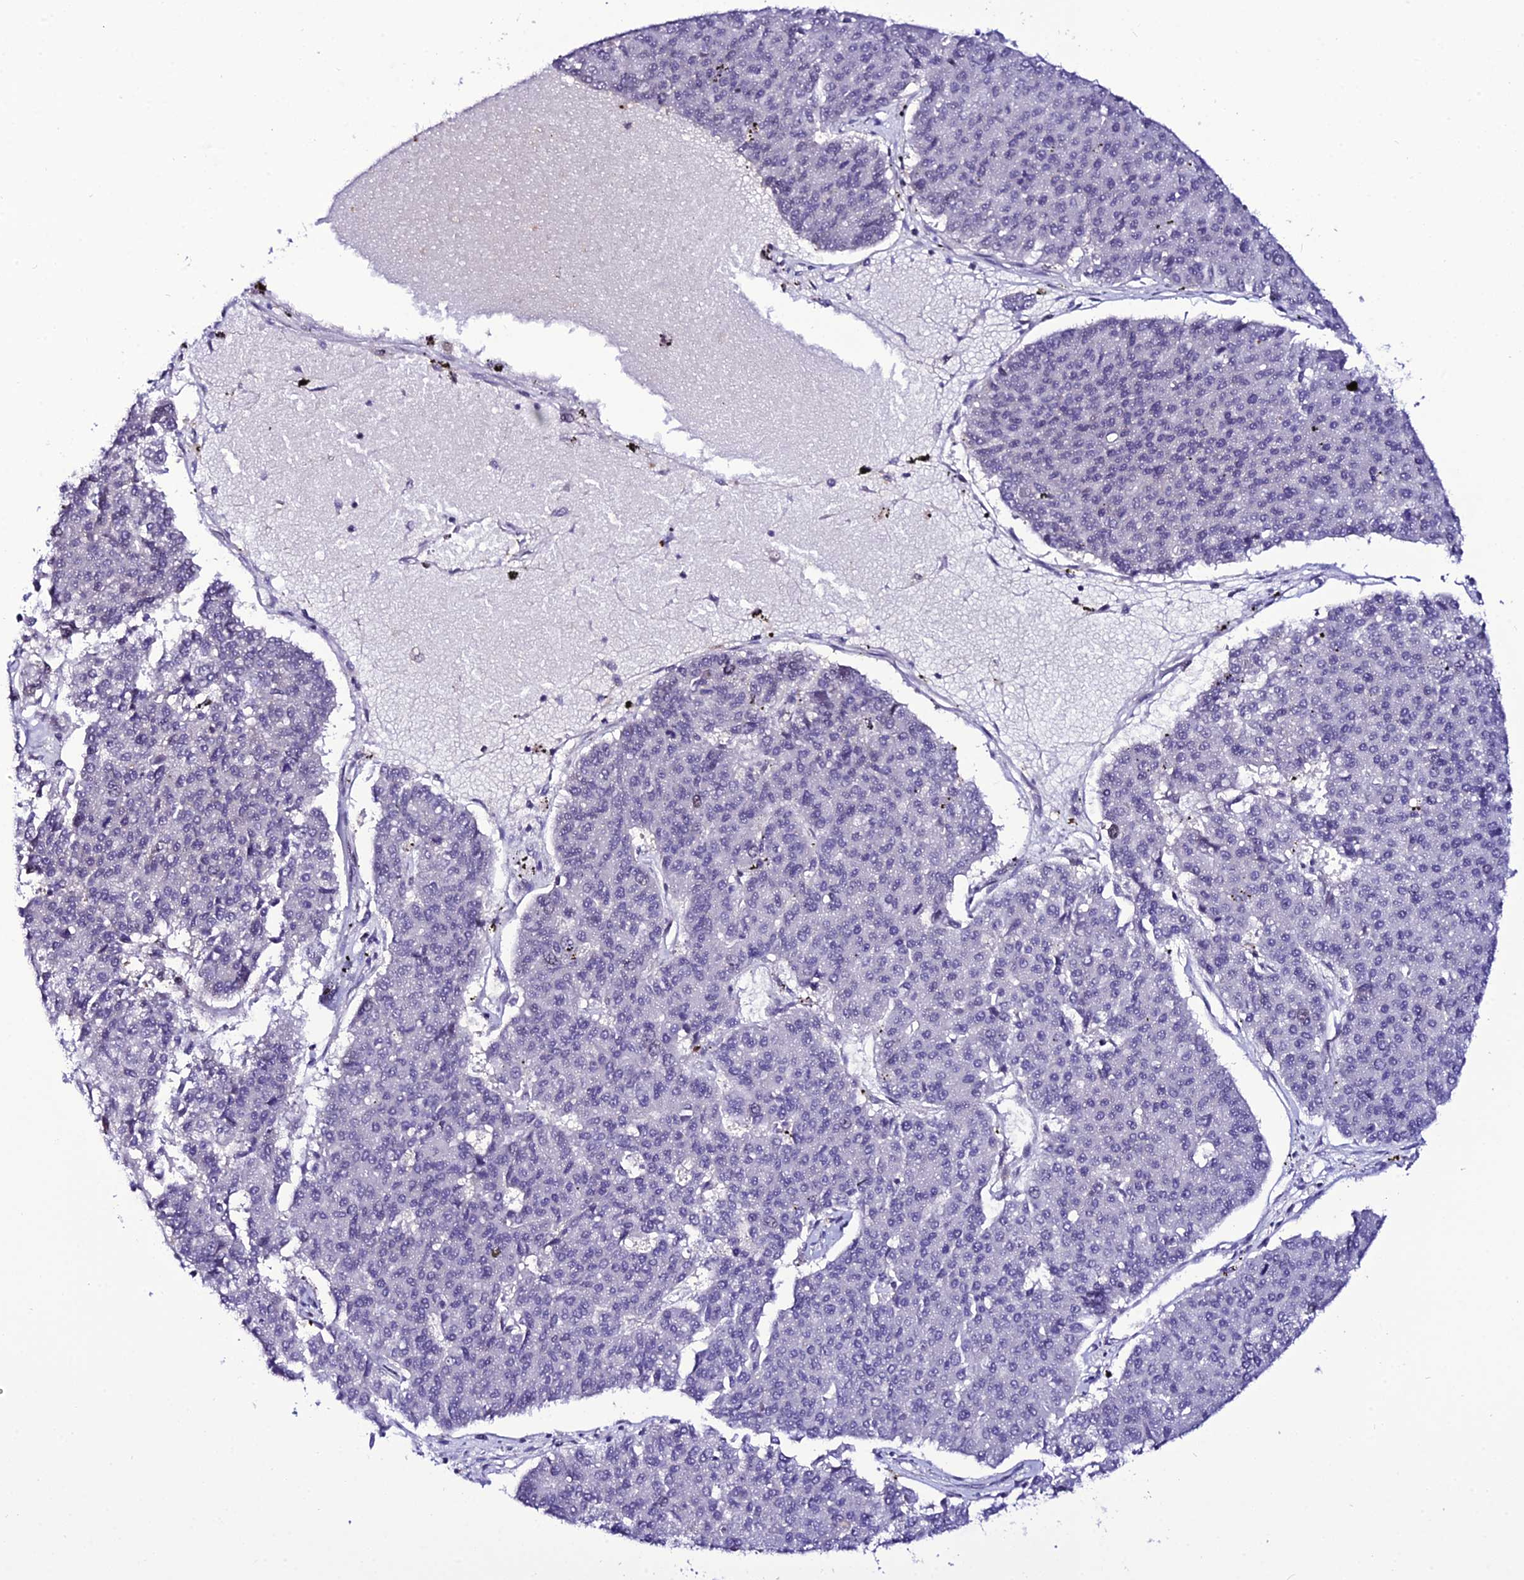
{"staining": {"intensity": "negative", "quantity": "none", "location": "none"}, "tissue": "pancreatic cancer", "cell_type": "Tumor cells", "image_type": "cancer", "snomed": [{"axis": "morphology", "description": "Adenocarcinoma, NOS"}, {"axis": "topography", "description": "Pancreas"}], "caption": "A histopathology image of pancreatic cancer stained for a protein exhibits no brown staining in tumor cells. (DAB (3,3'-diaminobenzidine) immunohistochemistry (IHC) with hematoxylin counter stain).", "gene": "DEFB132", "patient": {"sex": "male", "age": 50}}